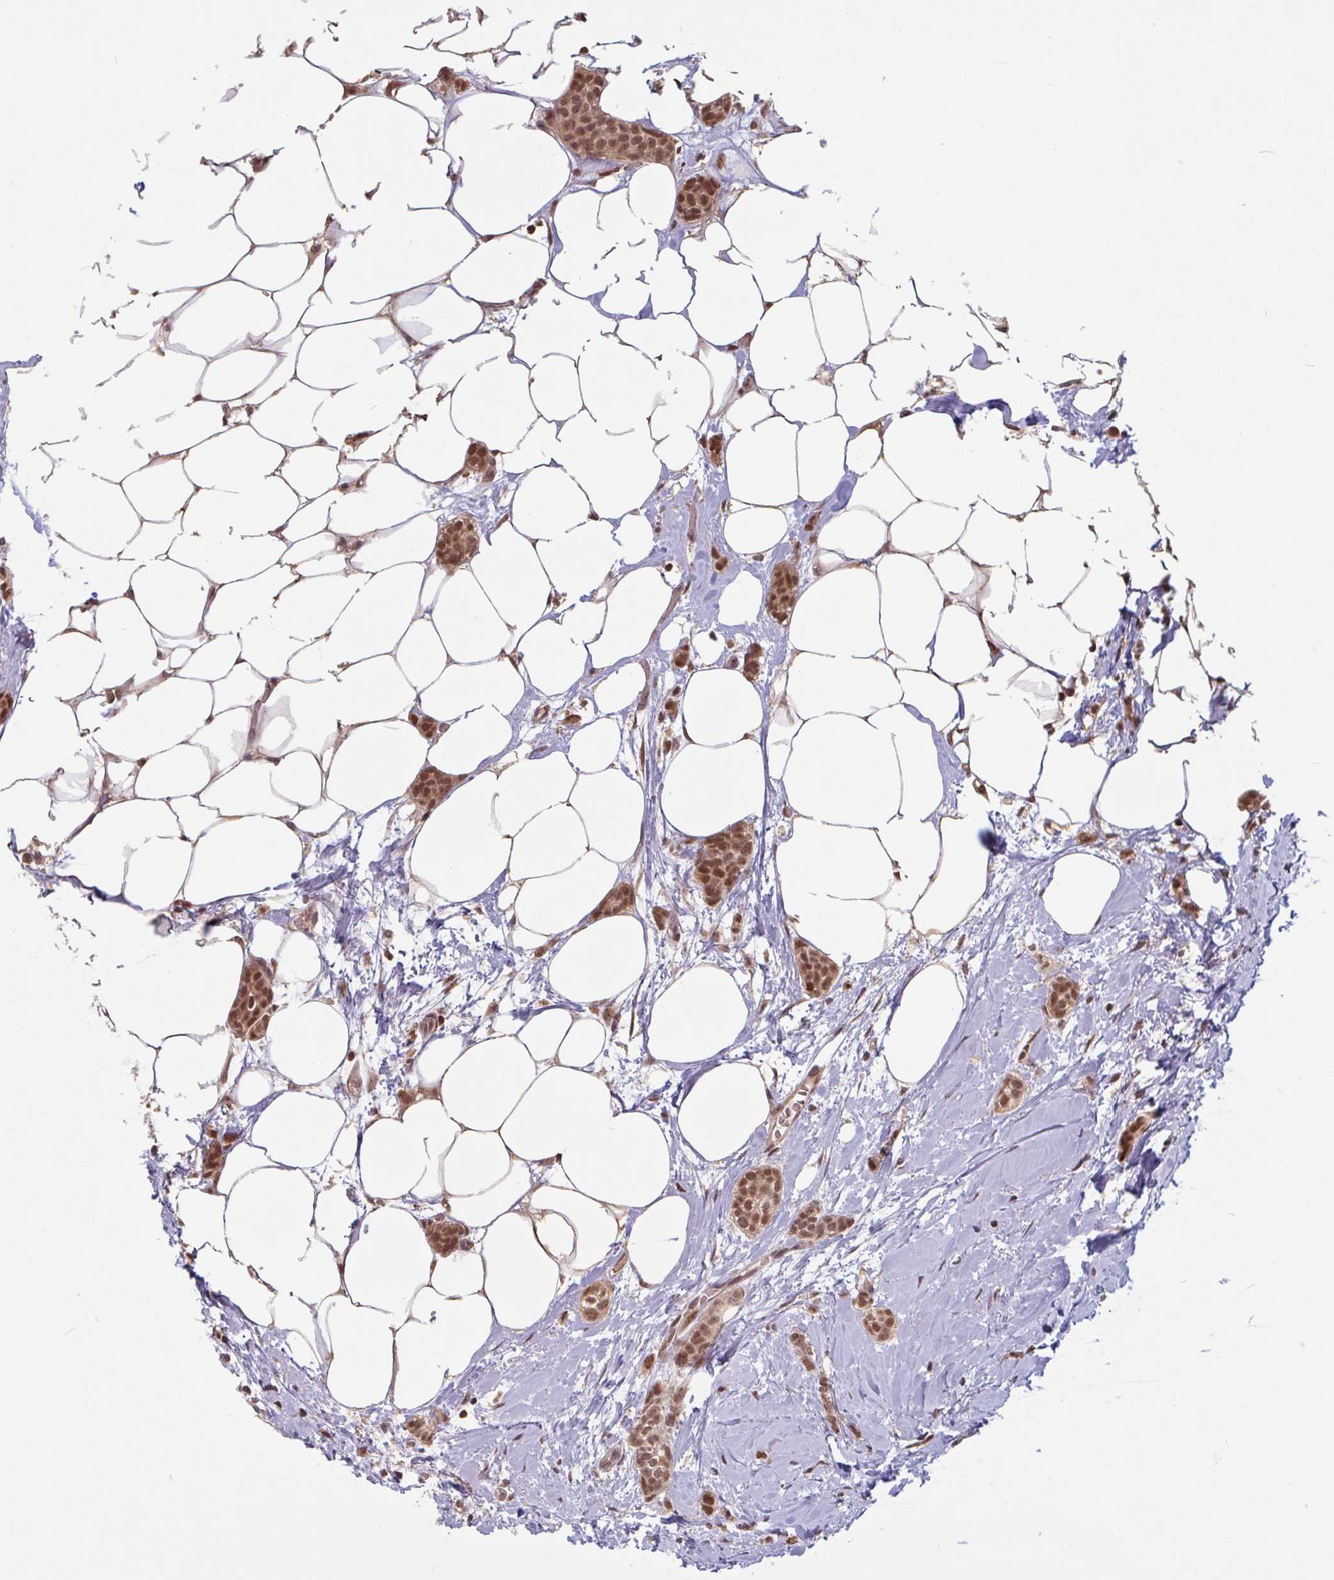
{"staining": {"intensity": "moderate", "quantity": ">75%", "location": "nuclear"}, "tissue": "breast cancer", "cell_type": "Tumor cells", "image_type": "cancer", "snomed": [{"axis": "morphology", "description": "Duct carcinoma"}, {"axis": "topography", "description": "Breast"}], "caption": "A high-resolution micrograph shows immunohistochemistry (IHC) staining of breast cancer, which reveals moderate nuclear expression in approximately >75% of tumor cells.", "gene": "DR1", "patient": {"sex": "female", "age": 72}}